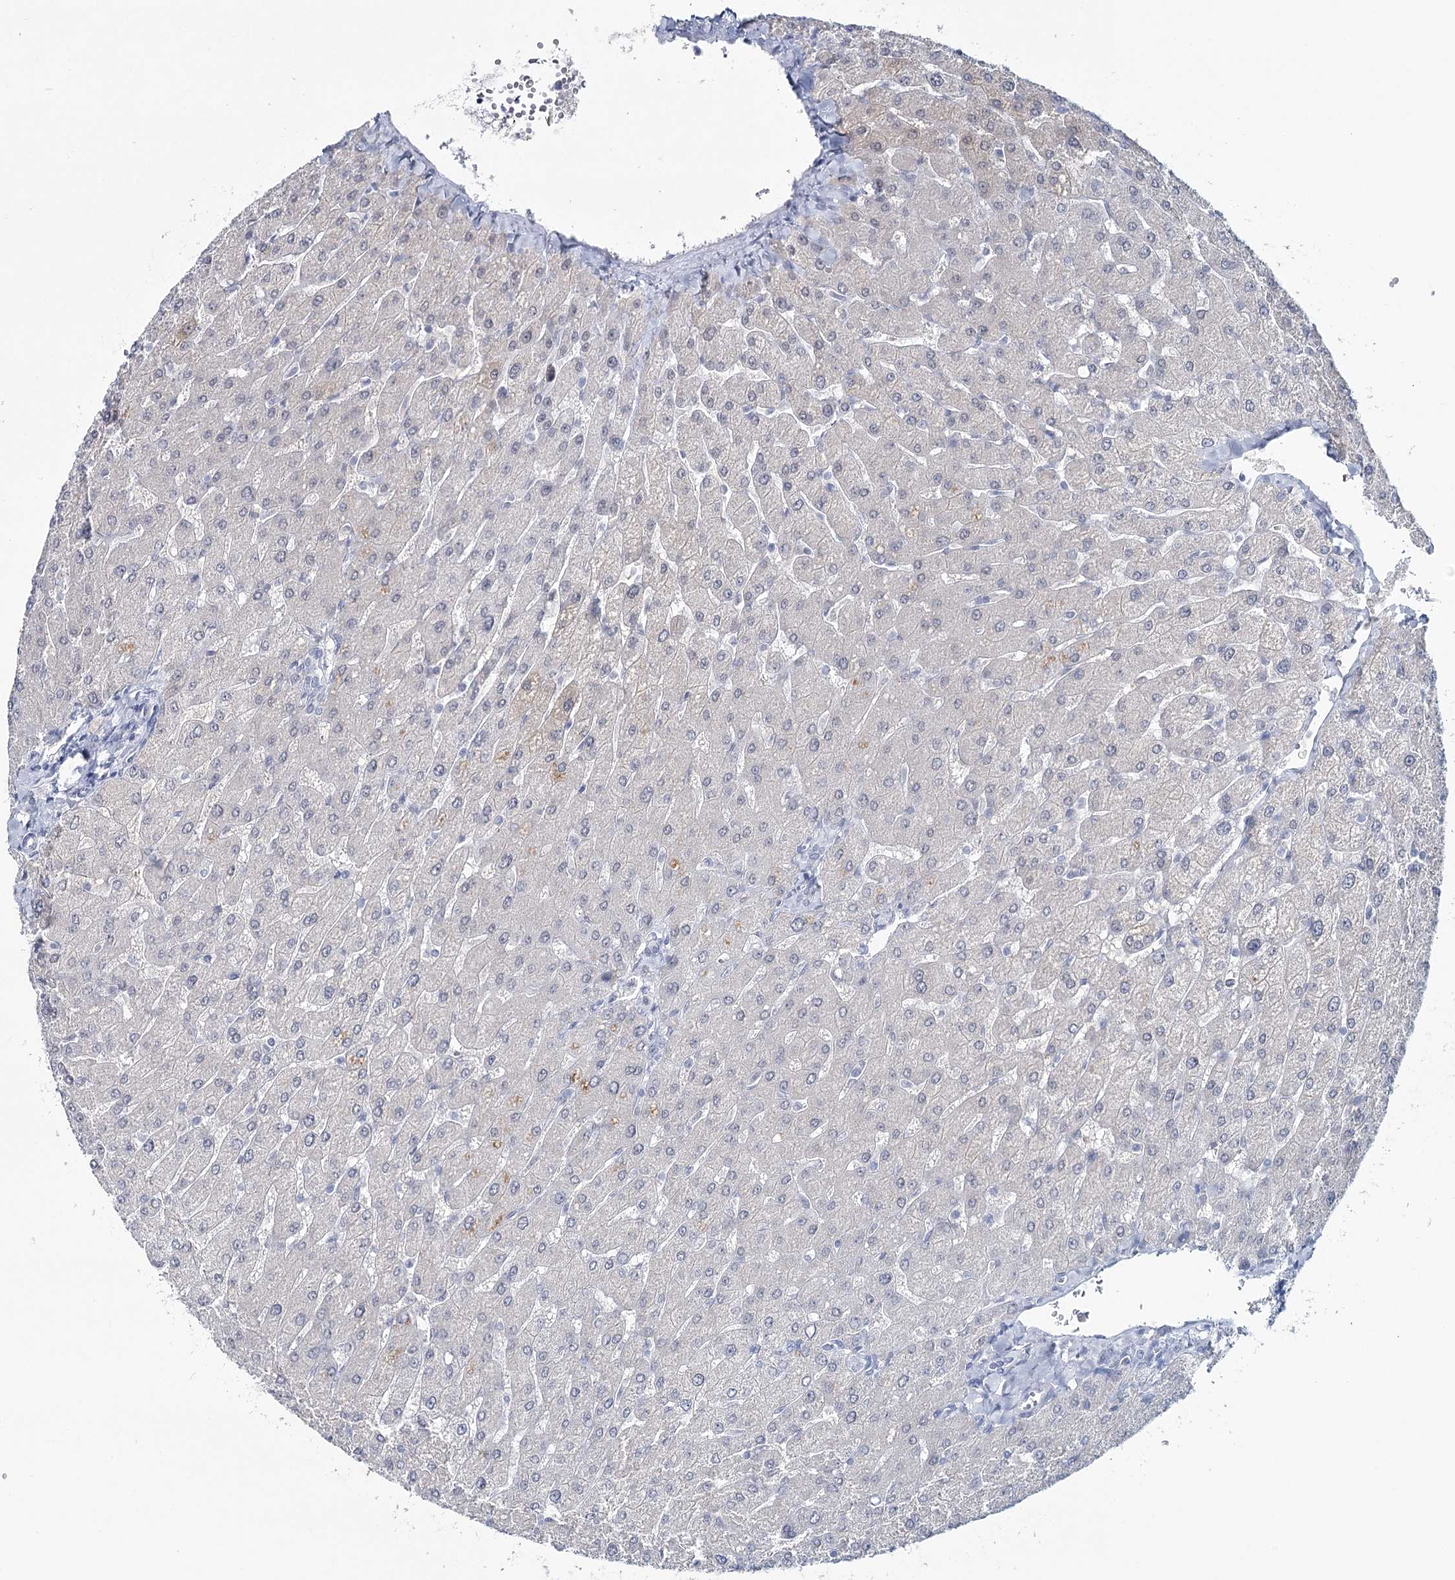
{"staining": {"intensity": "negative", "quantity": "none", "location": "none"}, "tissue": "liver", "cell_type": "Cholangiocytes", "image_type": "normal", "snomed": [{"axis": "morphology", "description": "Normal tissue, NOS"}, {"axis": "topography", "description": "Liver"}], "caption": "This is an IHC image of normal human liver. There is no staining in cholangiocytes.", "gene": "ZC3H8", "patient": {"sex": "male", "age": 55}}